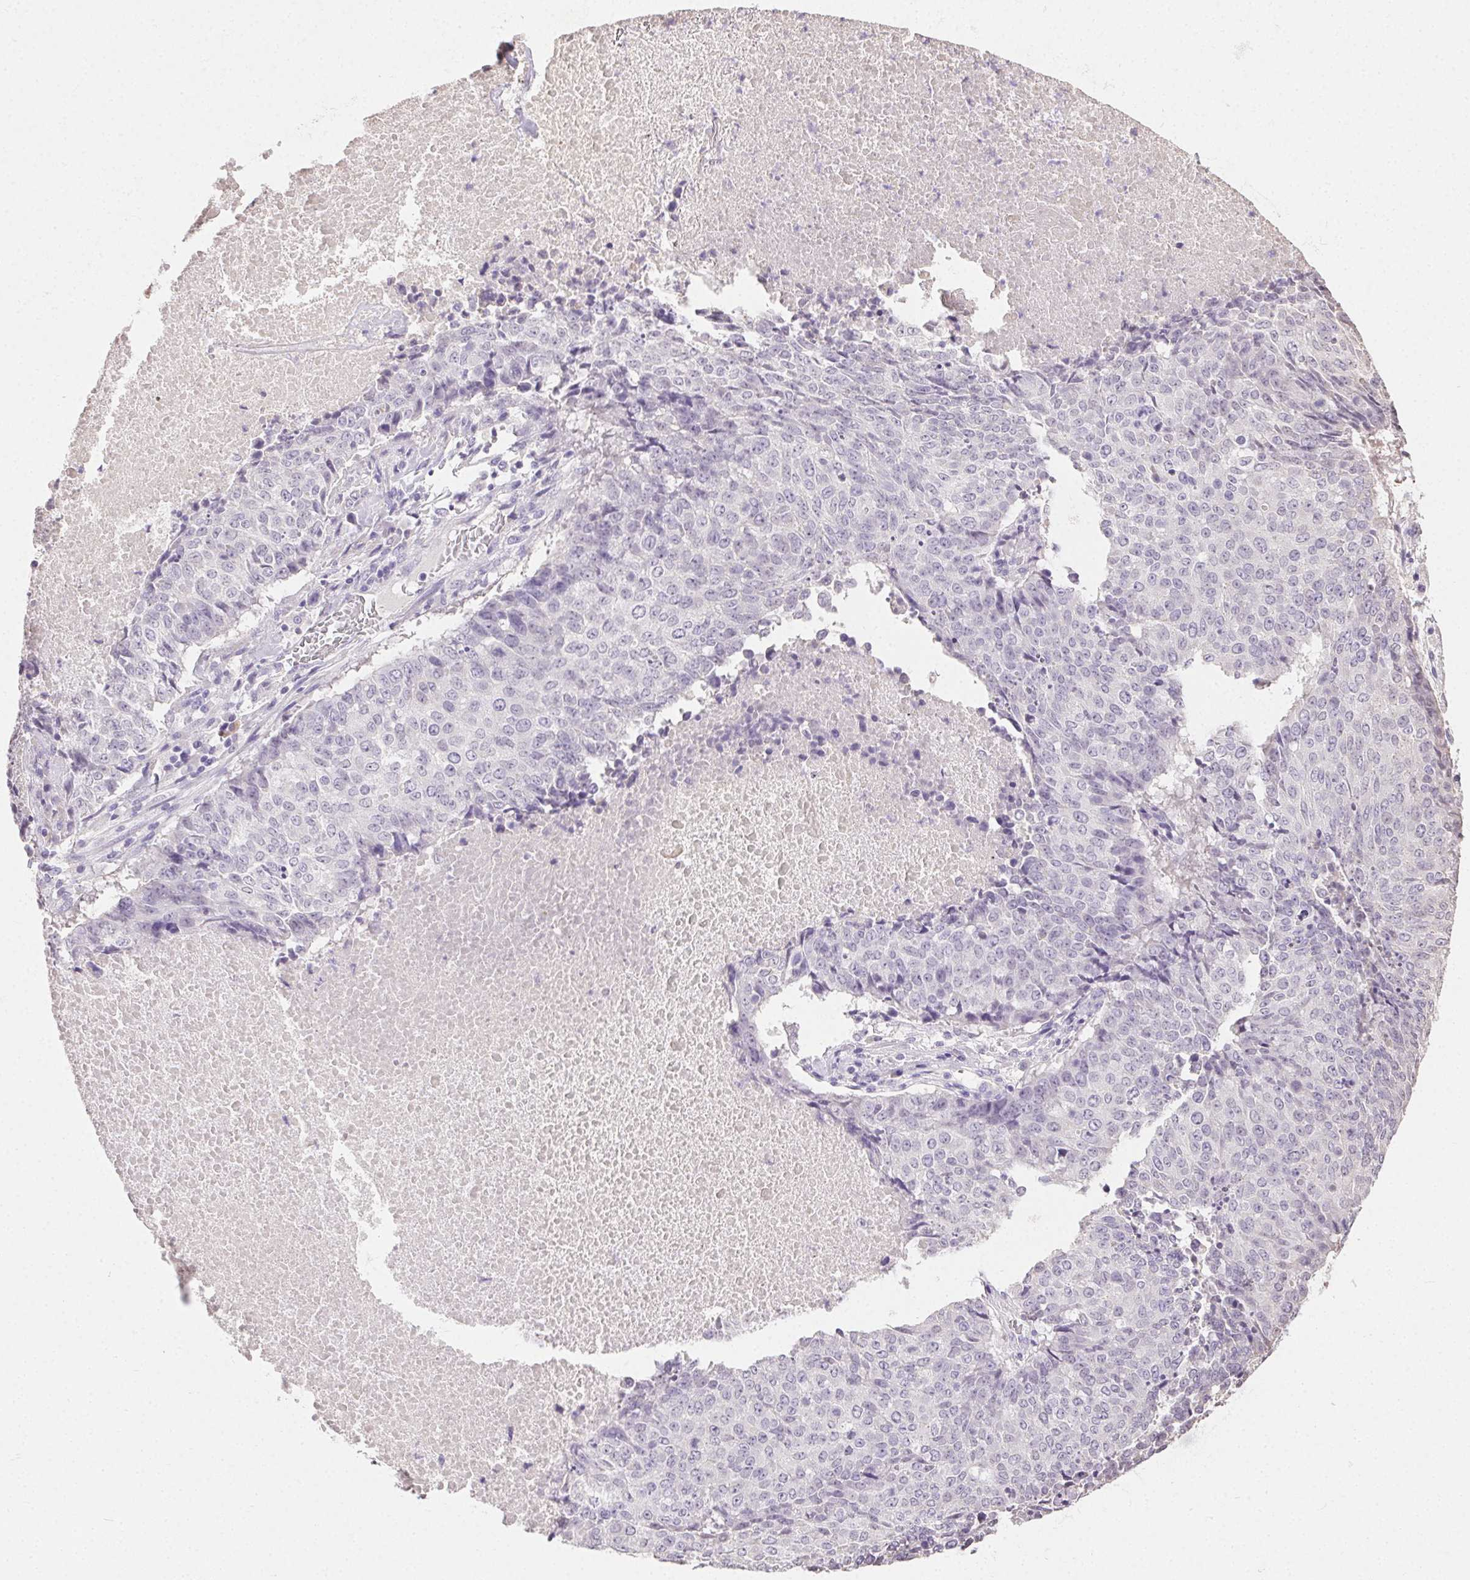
{"staining": {"intensity": "negative", "quantity": "none", "location": "none"}, "tissue": "lung cancer", "cell_type": "Tumor cells", "image_type": "cancer", "snomed": [{"axis": "morphology", "description": "Normal tissue, NOS"}, {"axis": "morphology", "description": "Squamous cell carcinoma, NOS"}, {"axis": "topography", "description": "Bronchus"}, {"axis": "topography", "description": "Lung"}], "caption": "DAB (3,3'-diaminobenzidine) immunohistochemical staining of human lung squamous cell carcinoma displays no significant staining in tumor cells.", "gene": "SYCE2", "patient": {"sex": "male", "age": 64}}